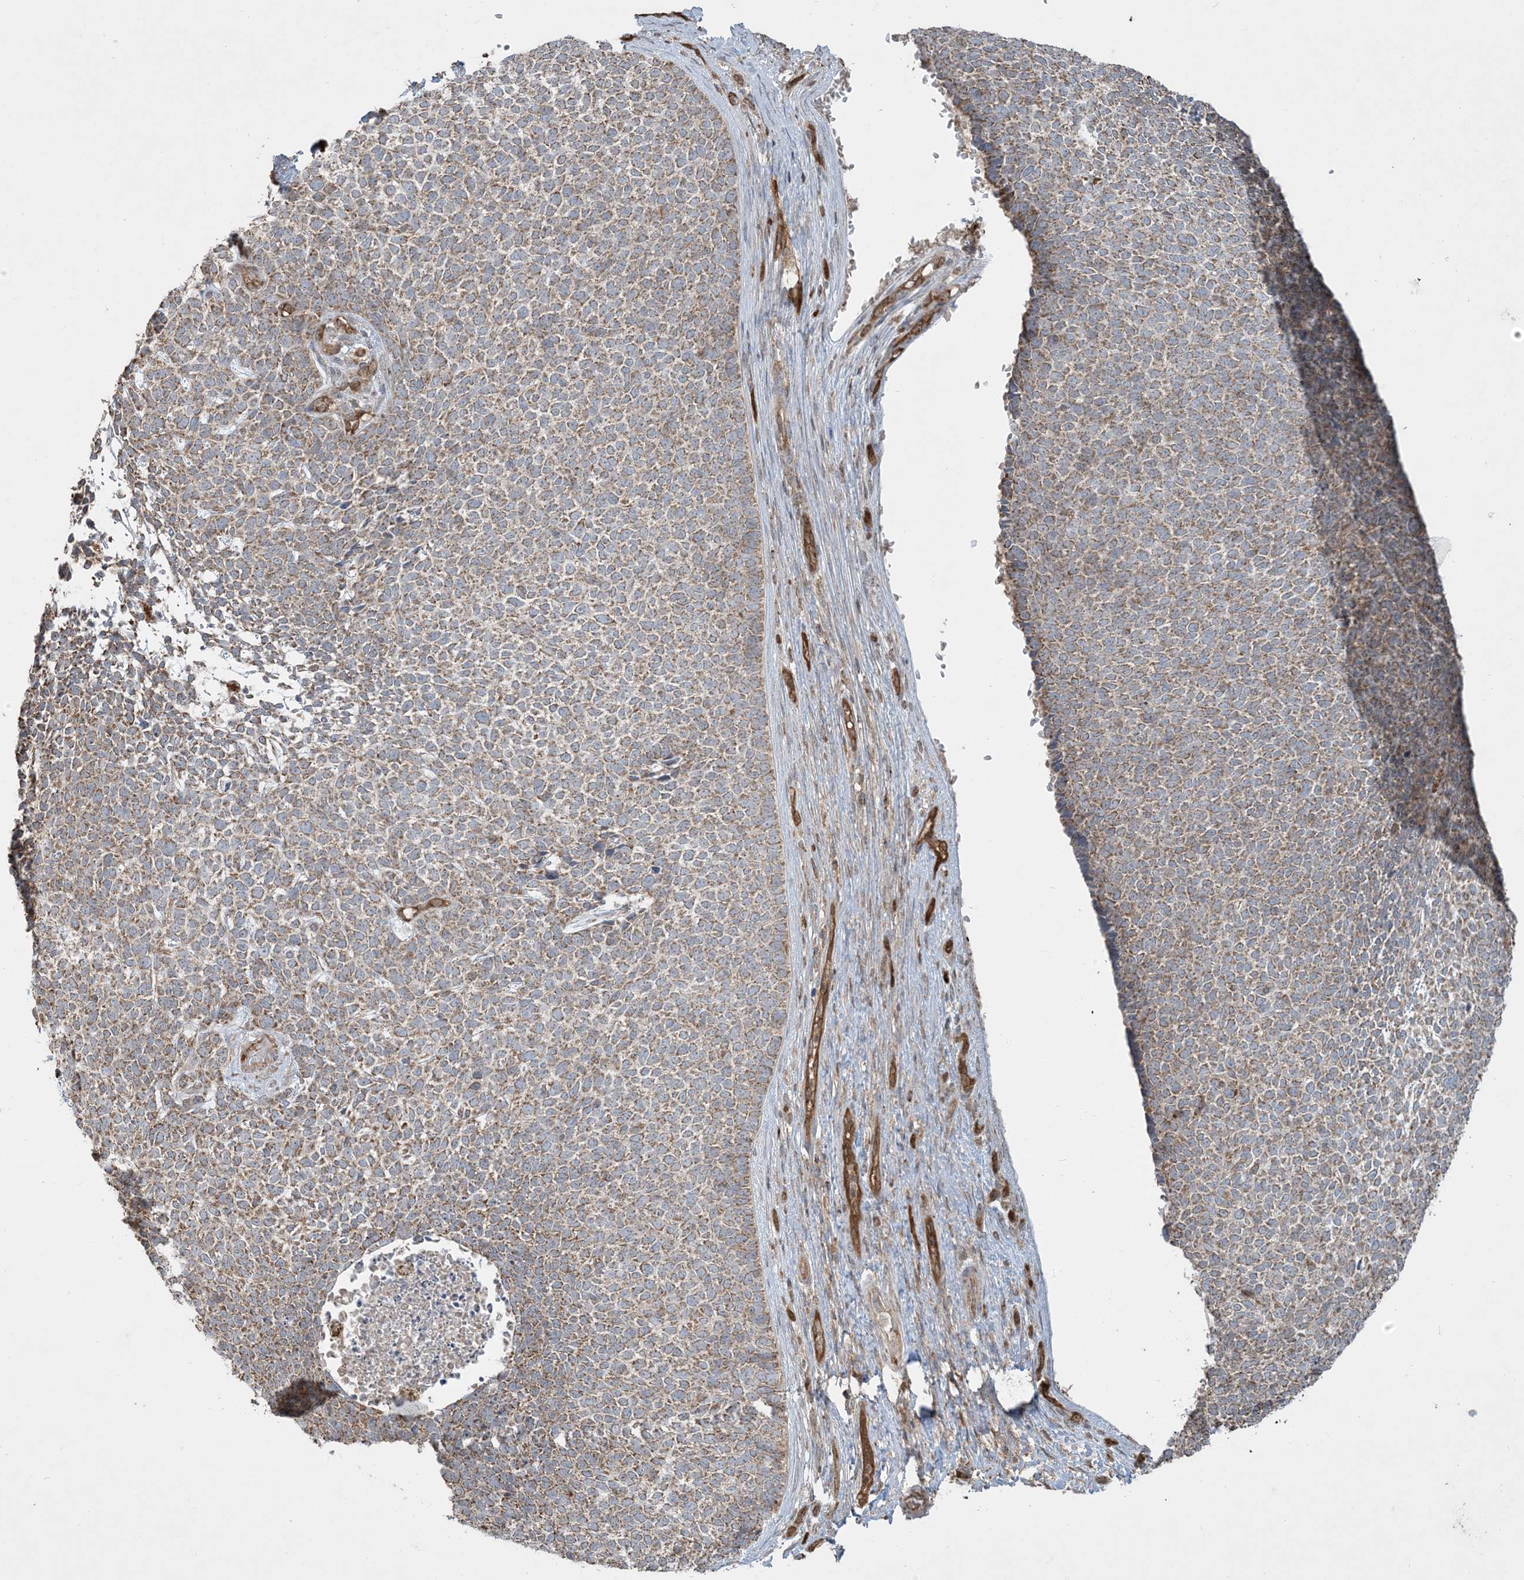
{"staining": {"intensity": "moderate", "quantity": ">75%", "location": "cytoplasmic/membranous"}, "tissue": "skin cancer", "cell_type": "Tumor cells", "image_type": "cancer", "snomed": [{"axis": "morphology", "description": "Basal cell carcinoma"}, {"axis": "topography", "description": "Skin"}], "caption": "Moderate cytoplasmic/membranous protein expression is seen in approximately >75% of tumor cells in basal cell carcinoma (skin). The staining was performed using DAB, with brown indicating positive protein expression. Nuclei are stained blue with hematoxylin.", "gene": "PPM1F", "patient": {"sex": "female", "age": 84}}